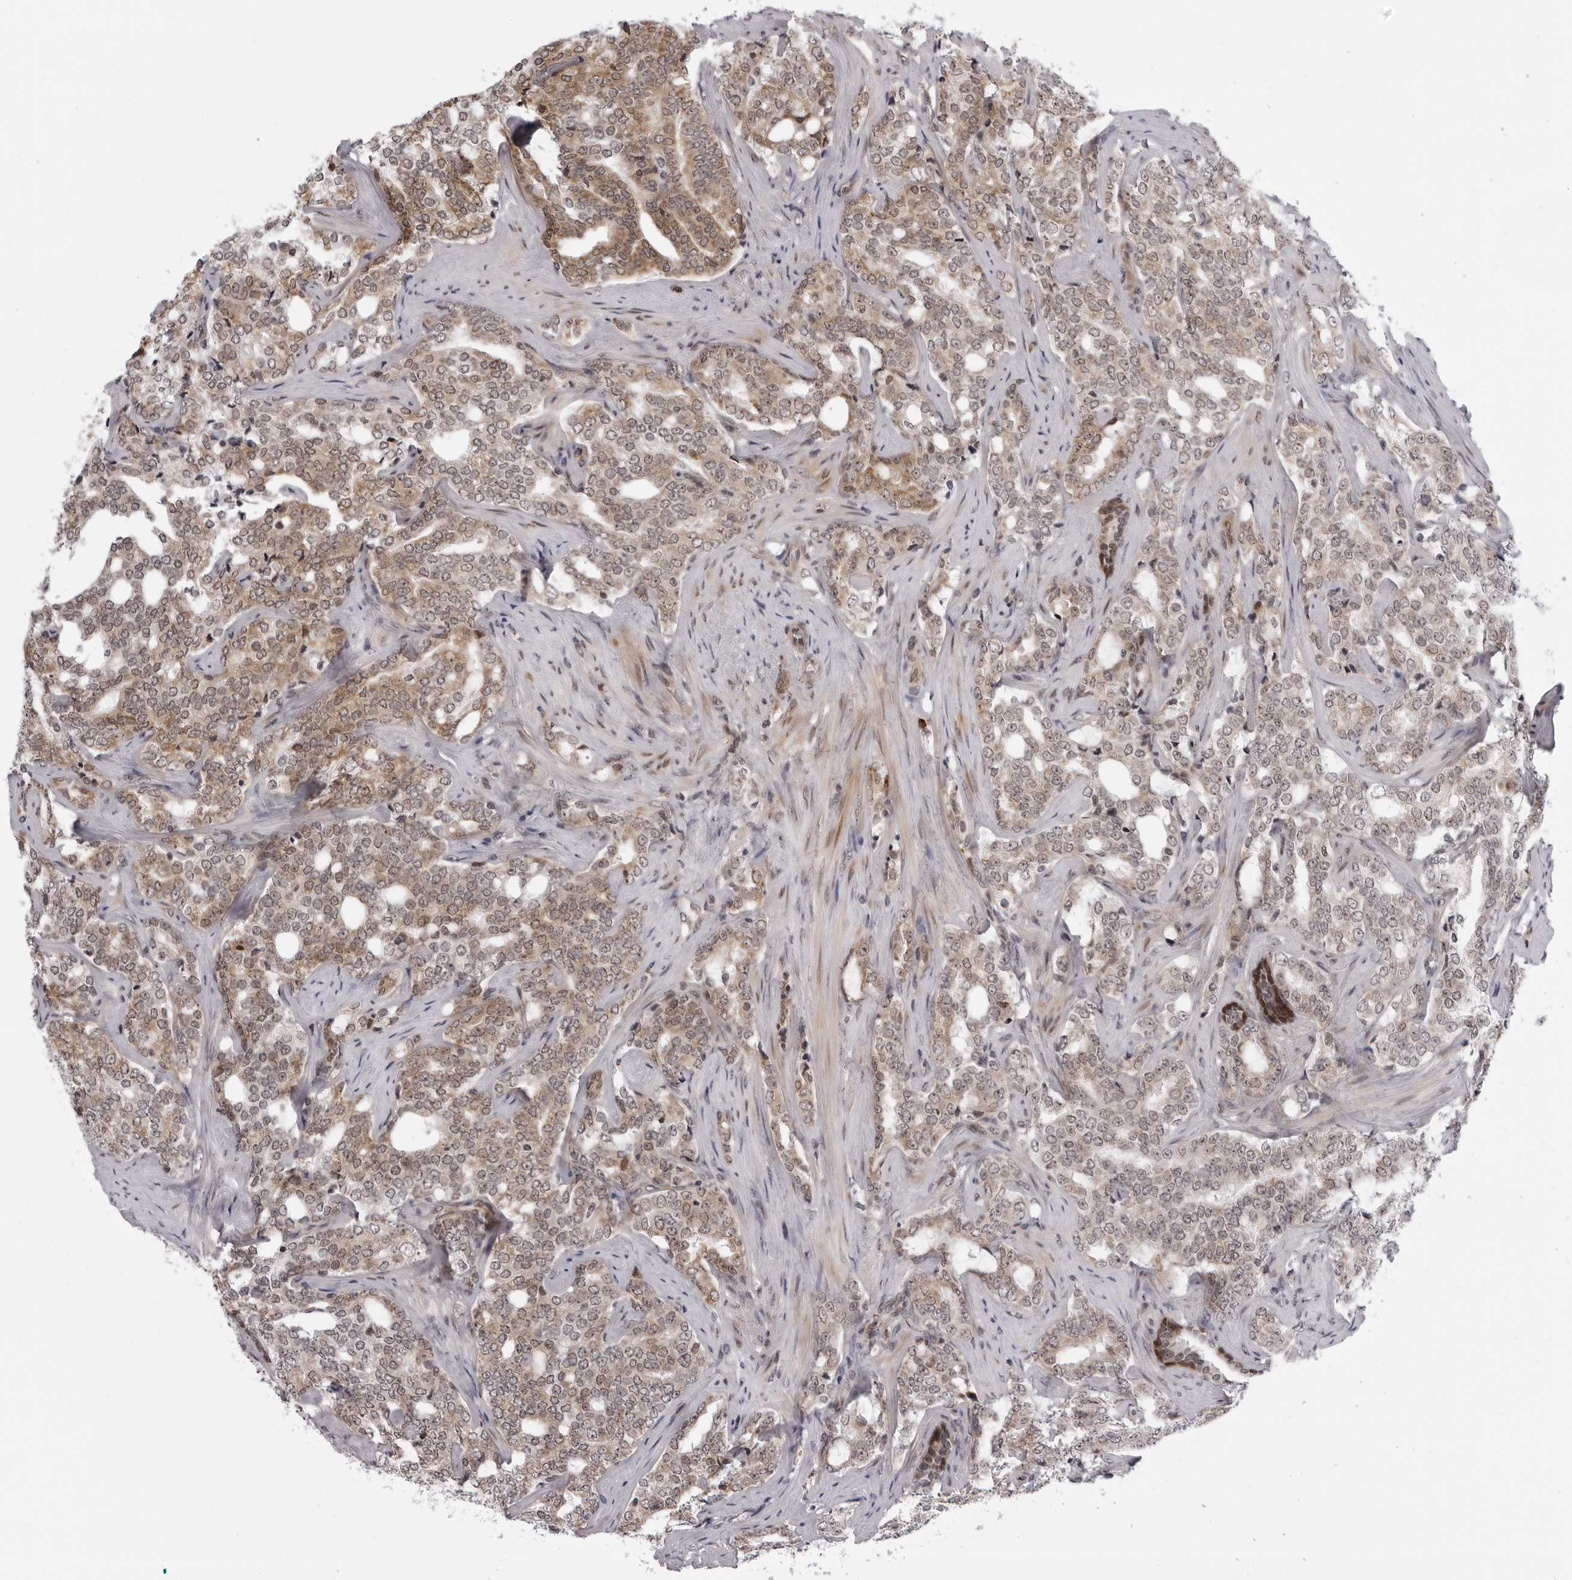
{"staining": {"intensity": "weak", "quantity": ">75%", "location": "cytoplasmic/membranous"}, "tissue": "prostate cancer", "cell_type": "Tumor cells", "image_type": "cancer", "snomed": [{"axis": "morphology", "description": "Adenocarcinoma, High grade"}, {"axis": "topography", "description": "Prostate"}], "caption": "Brown immunohistochemical staining in human prostate high-grade adenocarcinoma reveals weak cytoplasmic/membranous positivity in about >75% of tumor cells.", "gene": "GCSAML", "patient": {"sex": "male", "age": 64}}